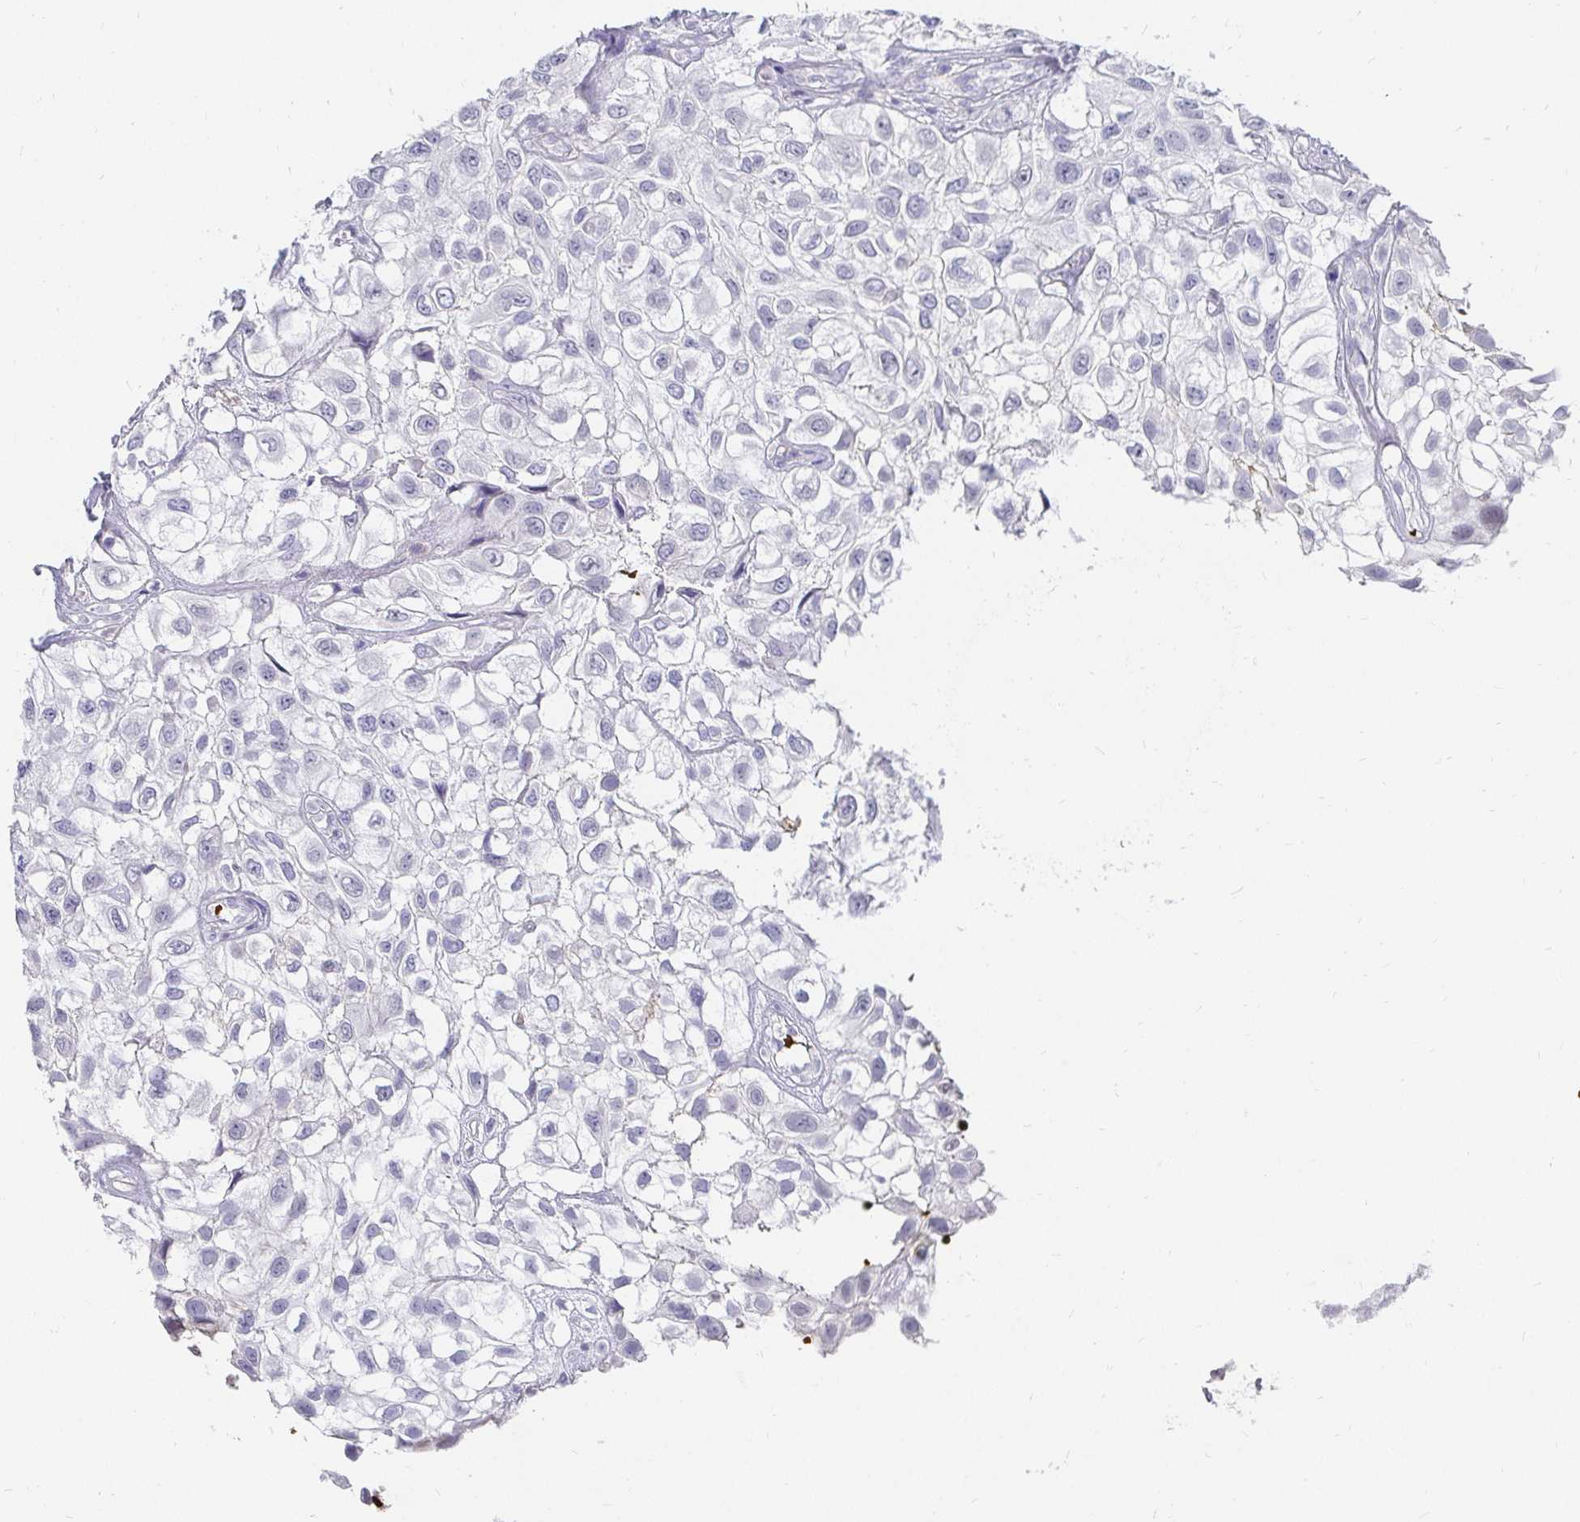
{"staining": {"intensity": "negative", "quantity": "none", "location": "none"}, "tissue": "urothelial cancer", "cell_type": "Tumor cells", "image_type": "cancer", "snomed": [{"axis": "morphology", "description": "Urothelial carcinoma, High grade"}, {"axis": "topography", "description": "Urinary bladder"}], "caption": "Tumor cells are negative for brown protein staining in urothelial cancer. The staining is performed using DAB (3,3'-diaminobenzidine) brown chromogen with nuclei counter-stained in using hematoxylin.", "gene": "FGF21", "patient": {"sex": "male", "age": 56}}